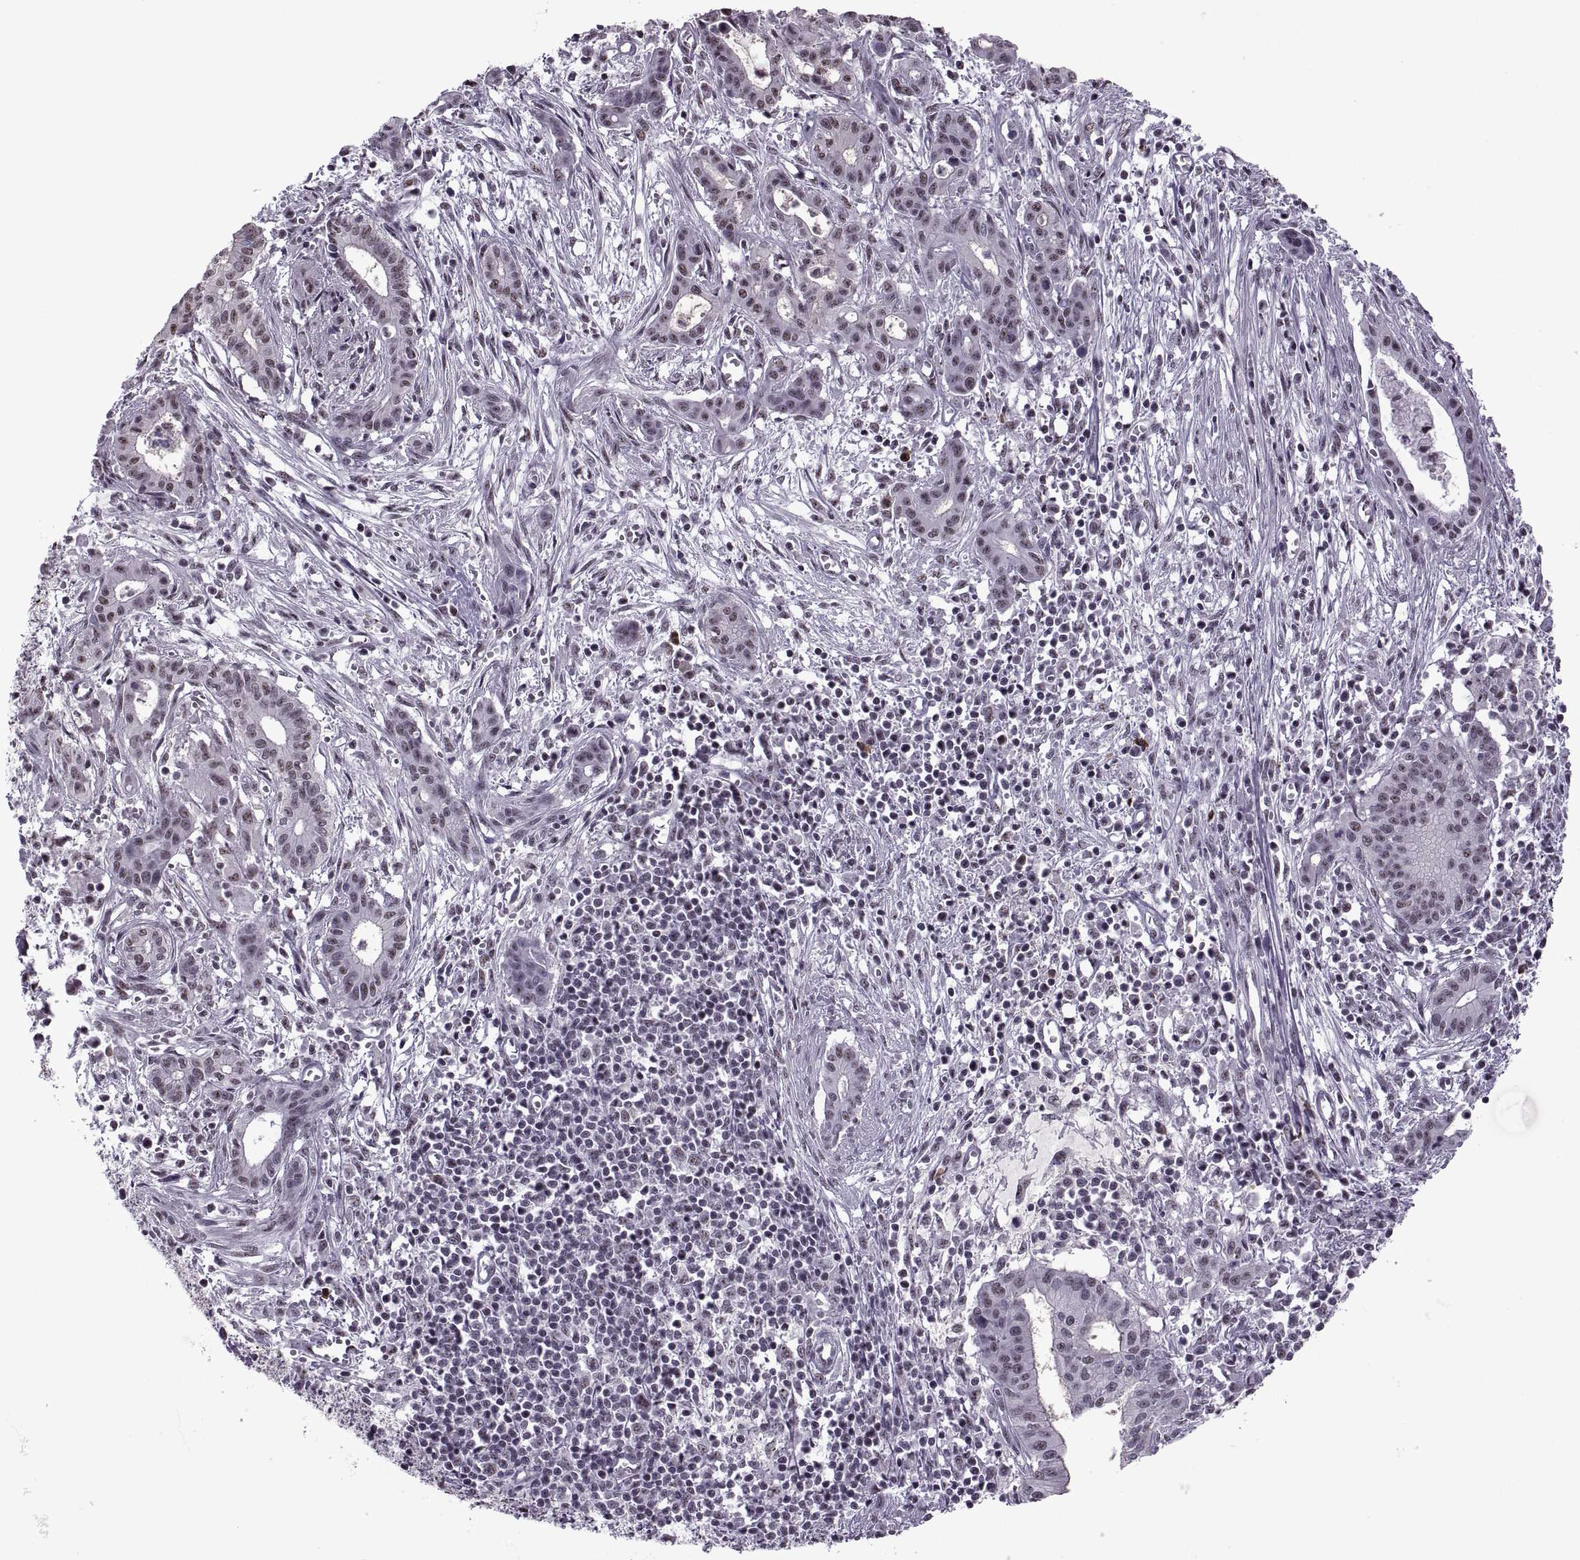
{"staining": {"intensity": "weak", "quantity": "25%-75%", "location": "nuclear"}, "tissue": "pancreatic cancer", "cell_type": "Tumor cells", "image_type": "cancer", "snomed": [{"axis": "morphology", "description": "Adenocarcinoma, NOS"}, {"axis": "topography", "description": "Pancreas"}], "caption": "A high-resolution photomicrograph shows IHC staining of adenocarcinoma (pancreatic), which shows weak nuclear expression in approximately 25%-75% of tumor cells. (DAB (3,3'-diaminobenzidine) IHC, brown staining for protein, blue staining for nuclei).", "gene": "MAGEA4", "patient": {"sex": "male", "age": 48}}